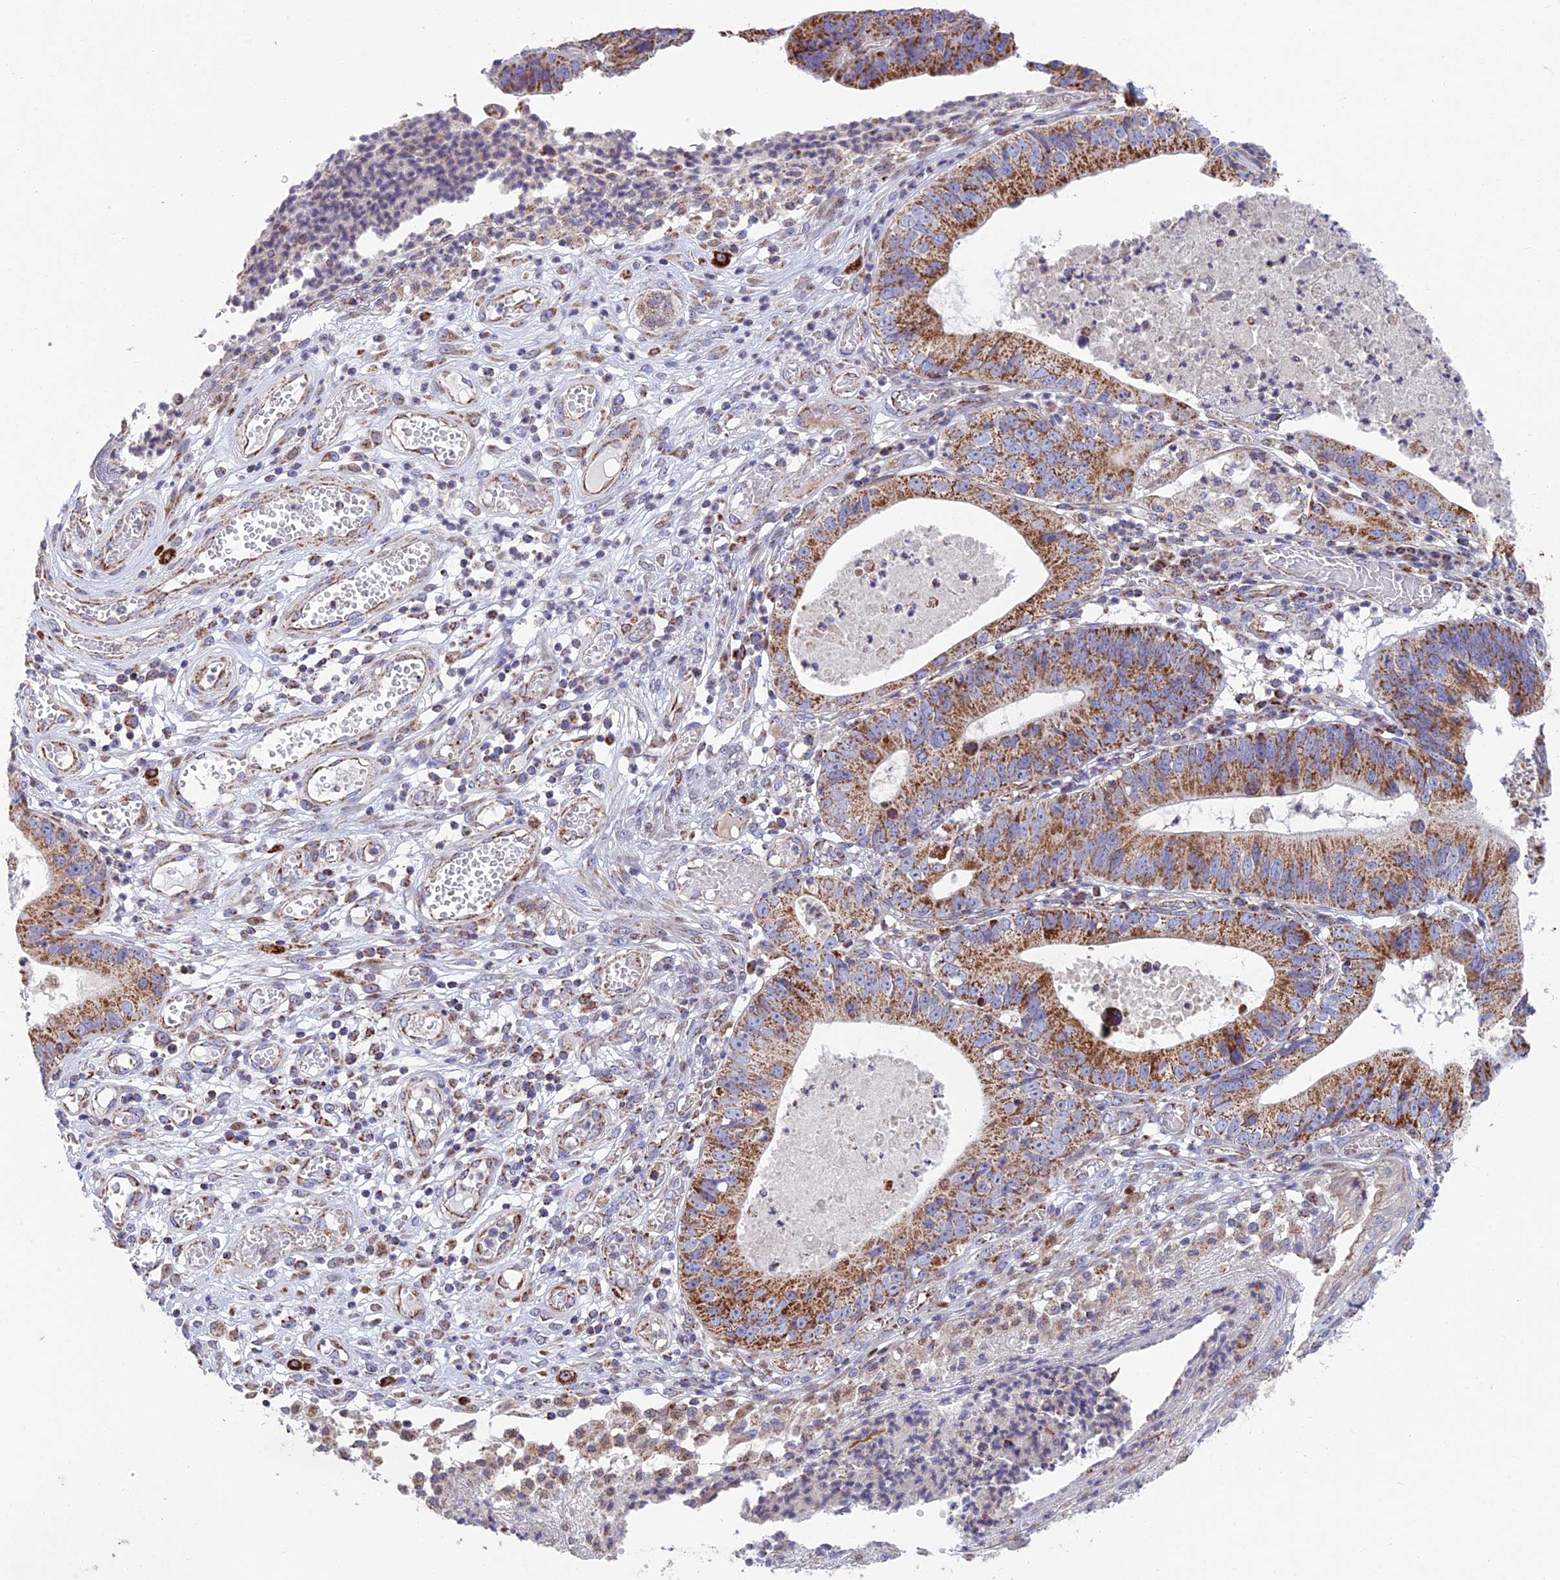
{"staining": {"intensity": "strong", "quantity": ">75%", "location": "cytoplasmic/membranous"}, "tissue": "stomach cancer", "cell_type": "Tumor cells", "image_type": "cancer", "snomed": [{"axis": "morphology", "description": "Adenocarcinoma, NOS"}, {"axis": "topography", "description": "Stomach"}], "caption": "Adenocarcinoma (stomach) tissue reveals strong cytoplasmic/membranous expression in approximately >75% of tumor cells, visualized by immunohistochemistry. (Stains: DAB in brown, nuclei in blue, Microscopy: brightfield microscopy at high magnification).", "gene": "CS", "patient": {"sex": "male", "age": 59}}